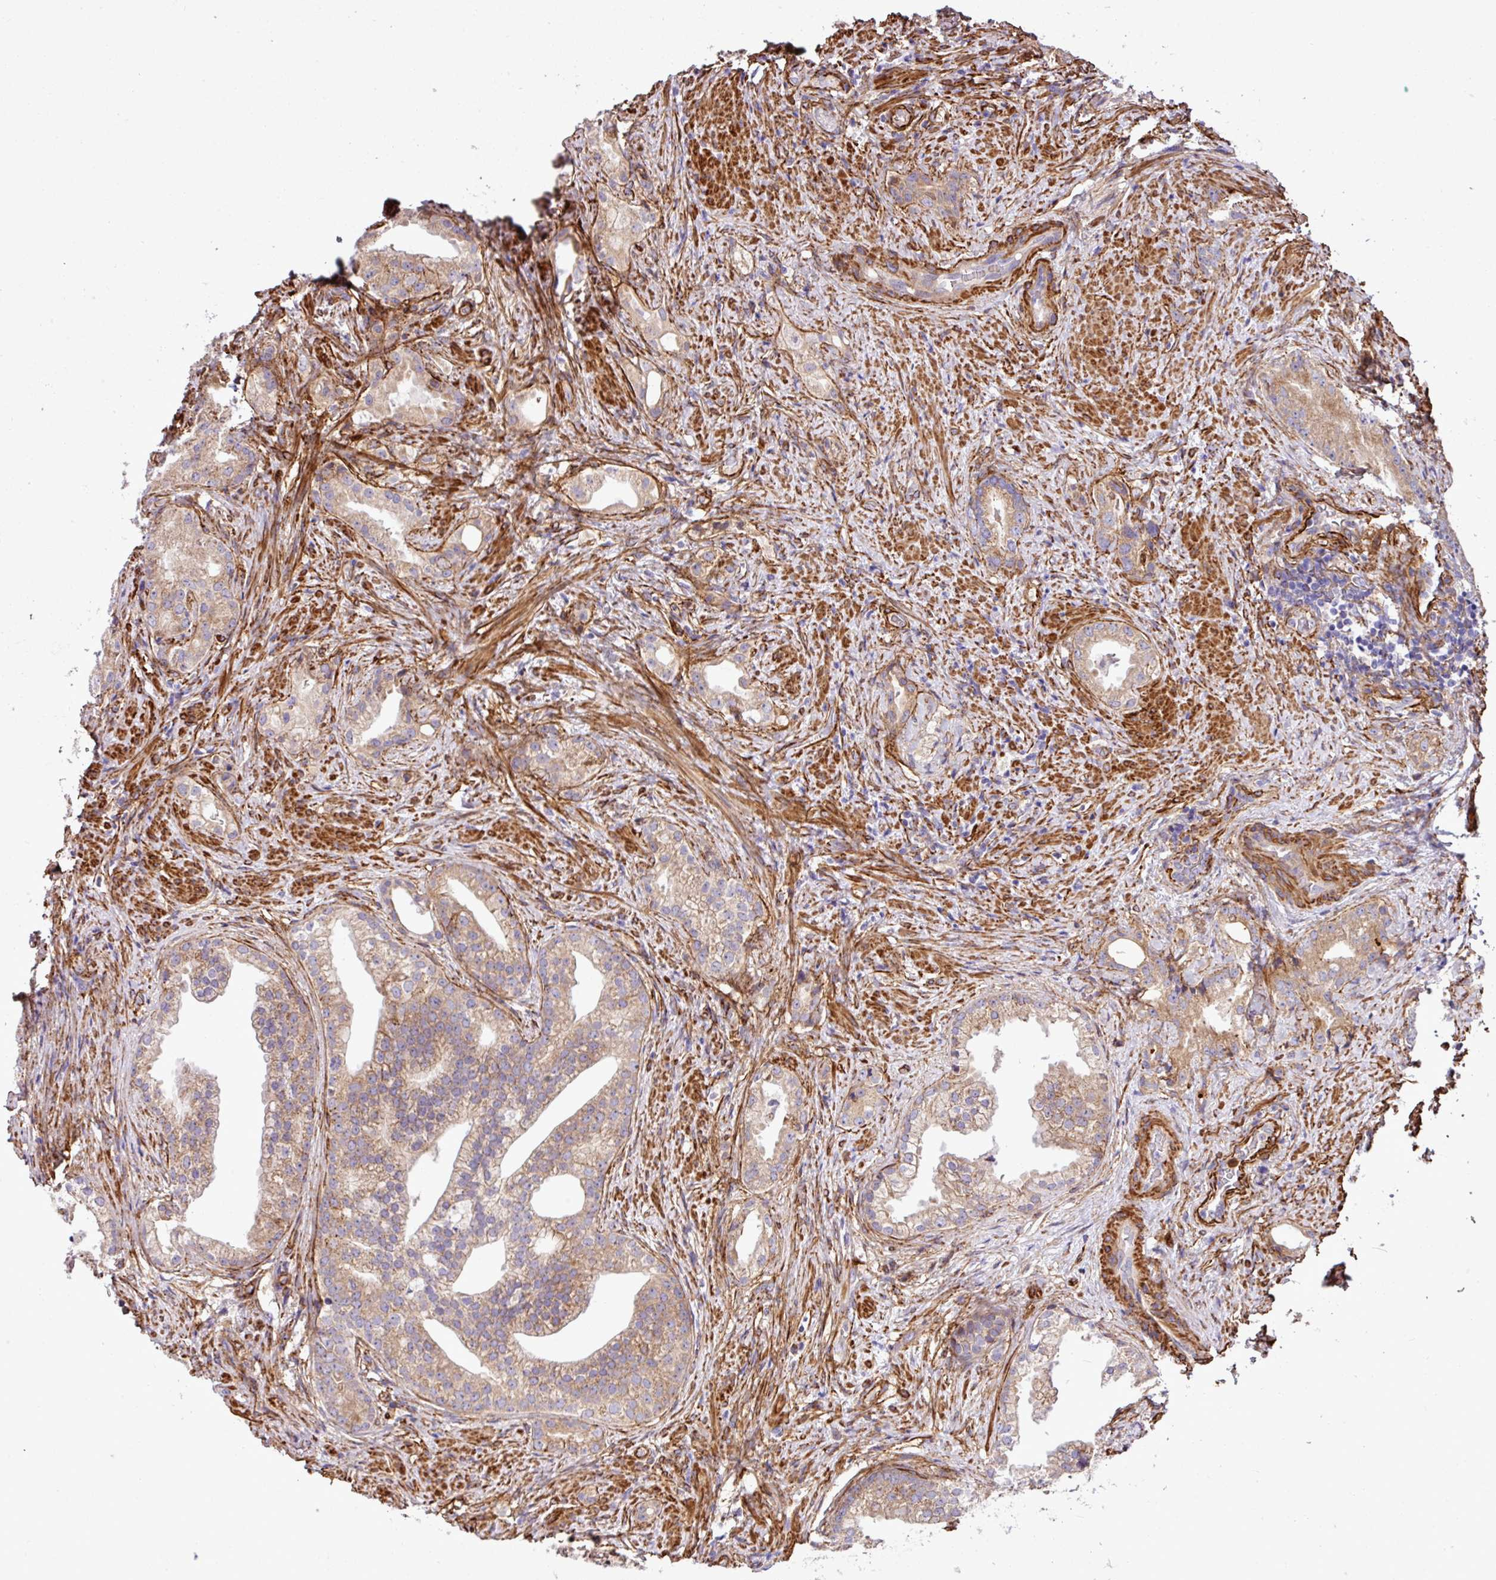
{"staining": {"intensity": "moderate", "quantity": ">75%", "location": "cytoplasmic/membranous"}, "tissue": "prostate cancer", "cell_type": "Tumor cells", "image_type": "cancer", "snomed": [{"axis": "morphology", "description": "Adenocarcinoma, Low grade"}, {"axis": "topography", "description": "Prostate"}], "caption": "Moderate cytoplasmic/membranous expression for a protein is seen in approximately >75% of tumor cells of prostate cancer (low-grade adenocarcinoma) using IHC.", "gene": "FAM47E", "patient": {"sex": "male", "age": 71}}